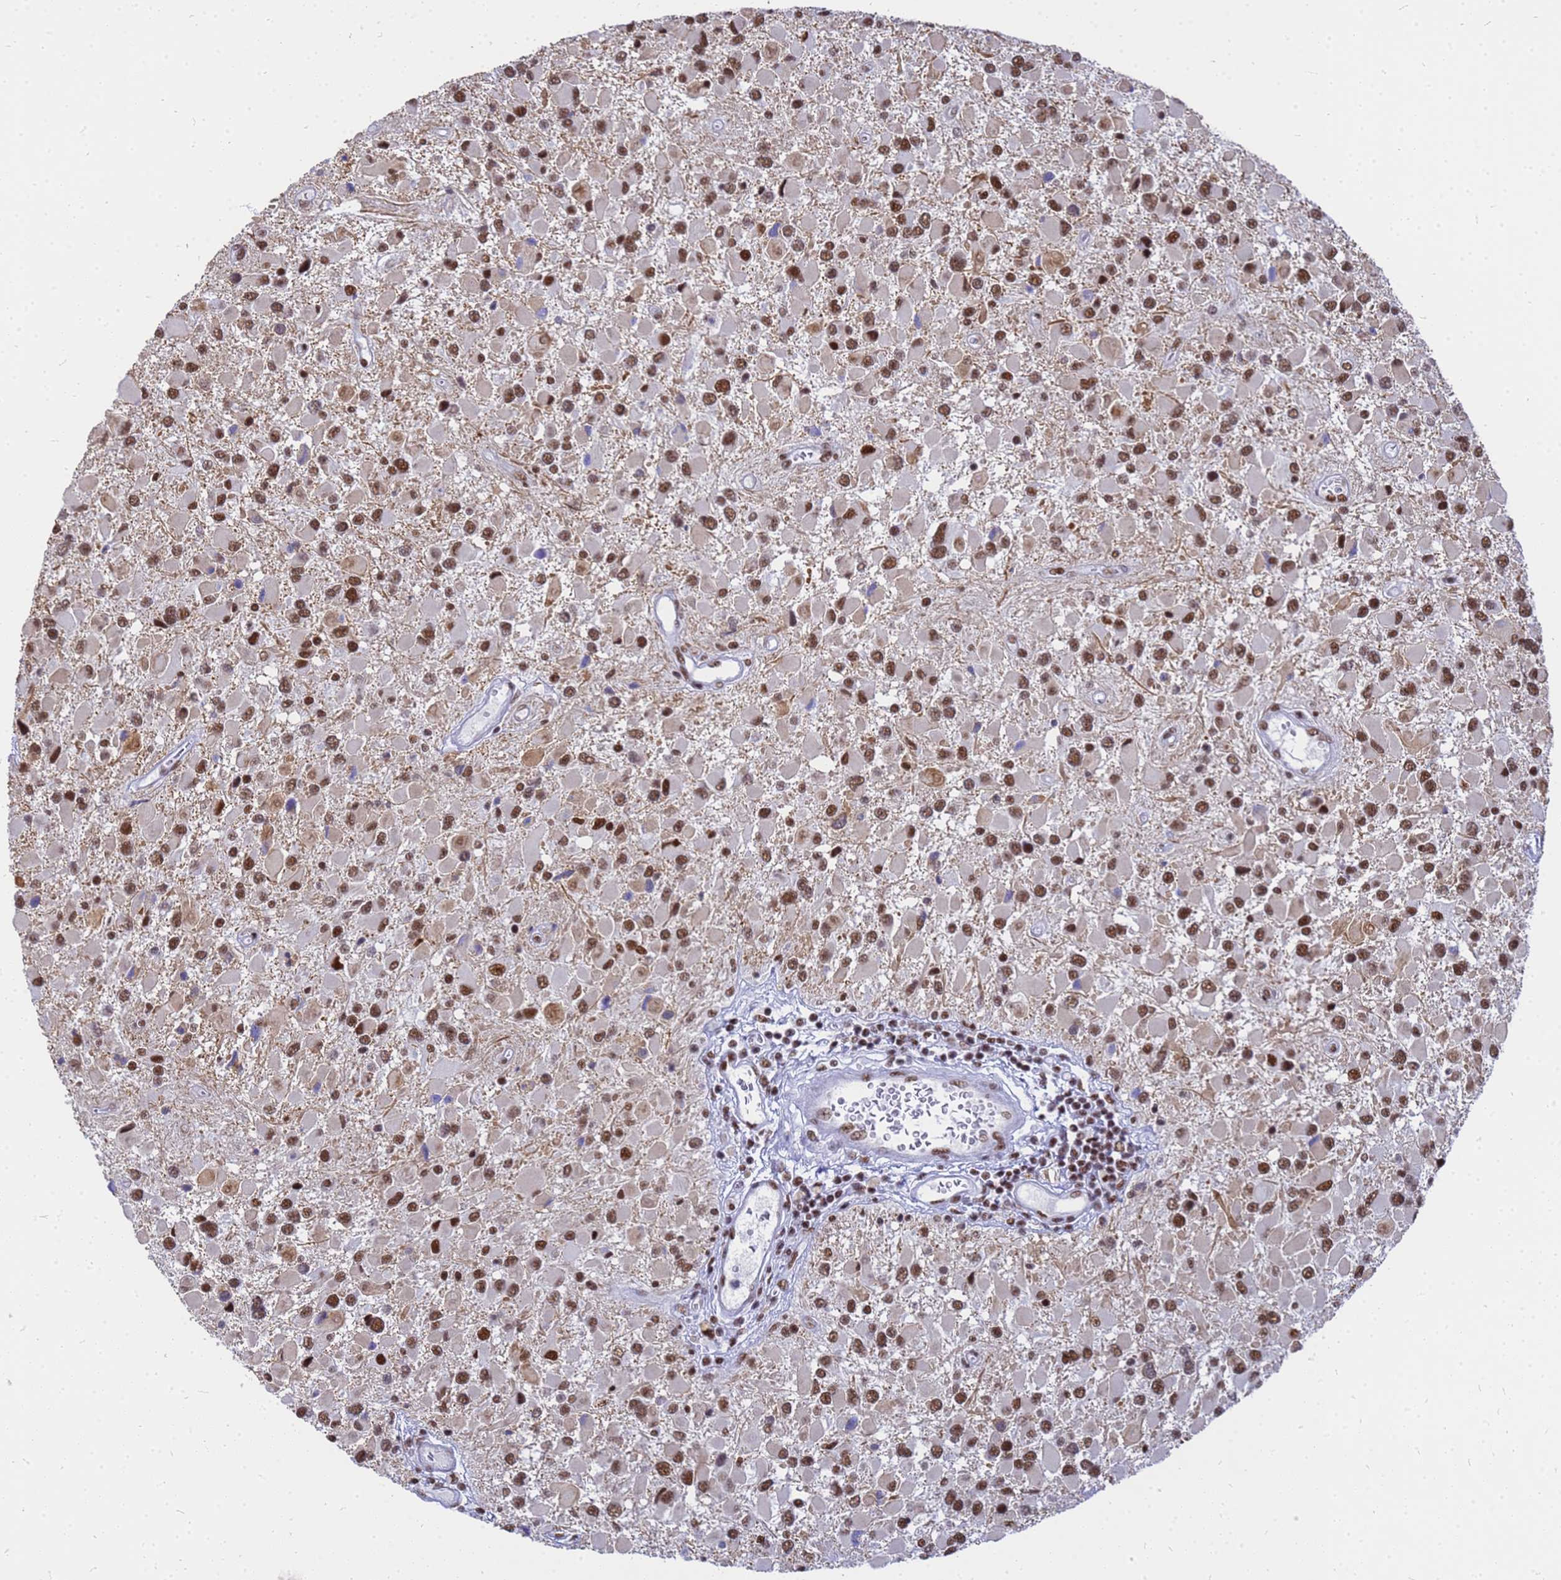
{"staining": {"intensity": "moderate", "quantity": ">75%", "location": "nuclear"}, "tissue": "glioma", "cell_type": "Tumor cells", "image_type": "cancer", "snomed": [{"axis": "morphology", "description": "Glioma, malignant, High grade"}, {"axis": "topography", "description": "Brain"}], "caption": "Protein staining displays moderate nuclear expression in approximately >75% of tumor cells in glioma.", "gene": "SART3", "patient": {"sex": "male", "age": 53}}